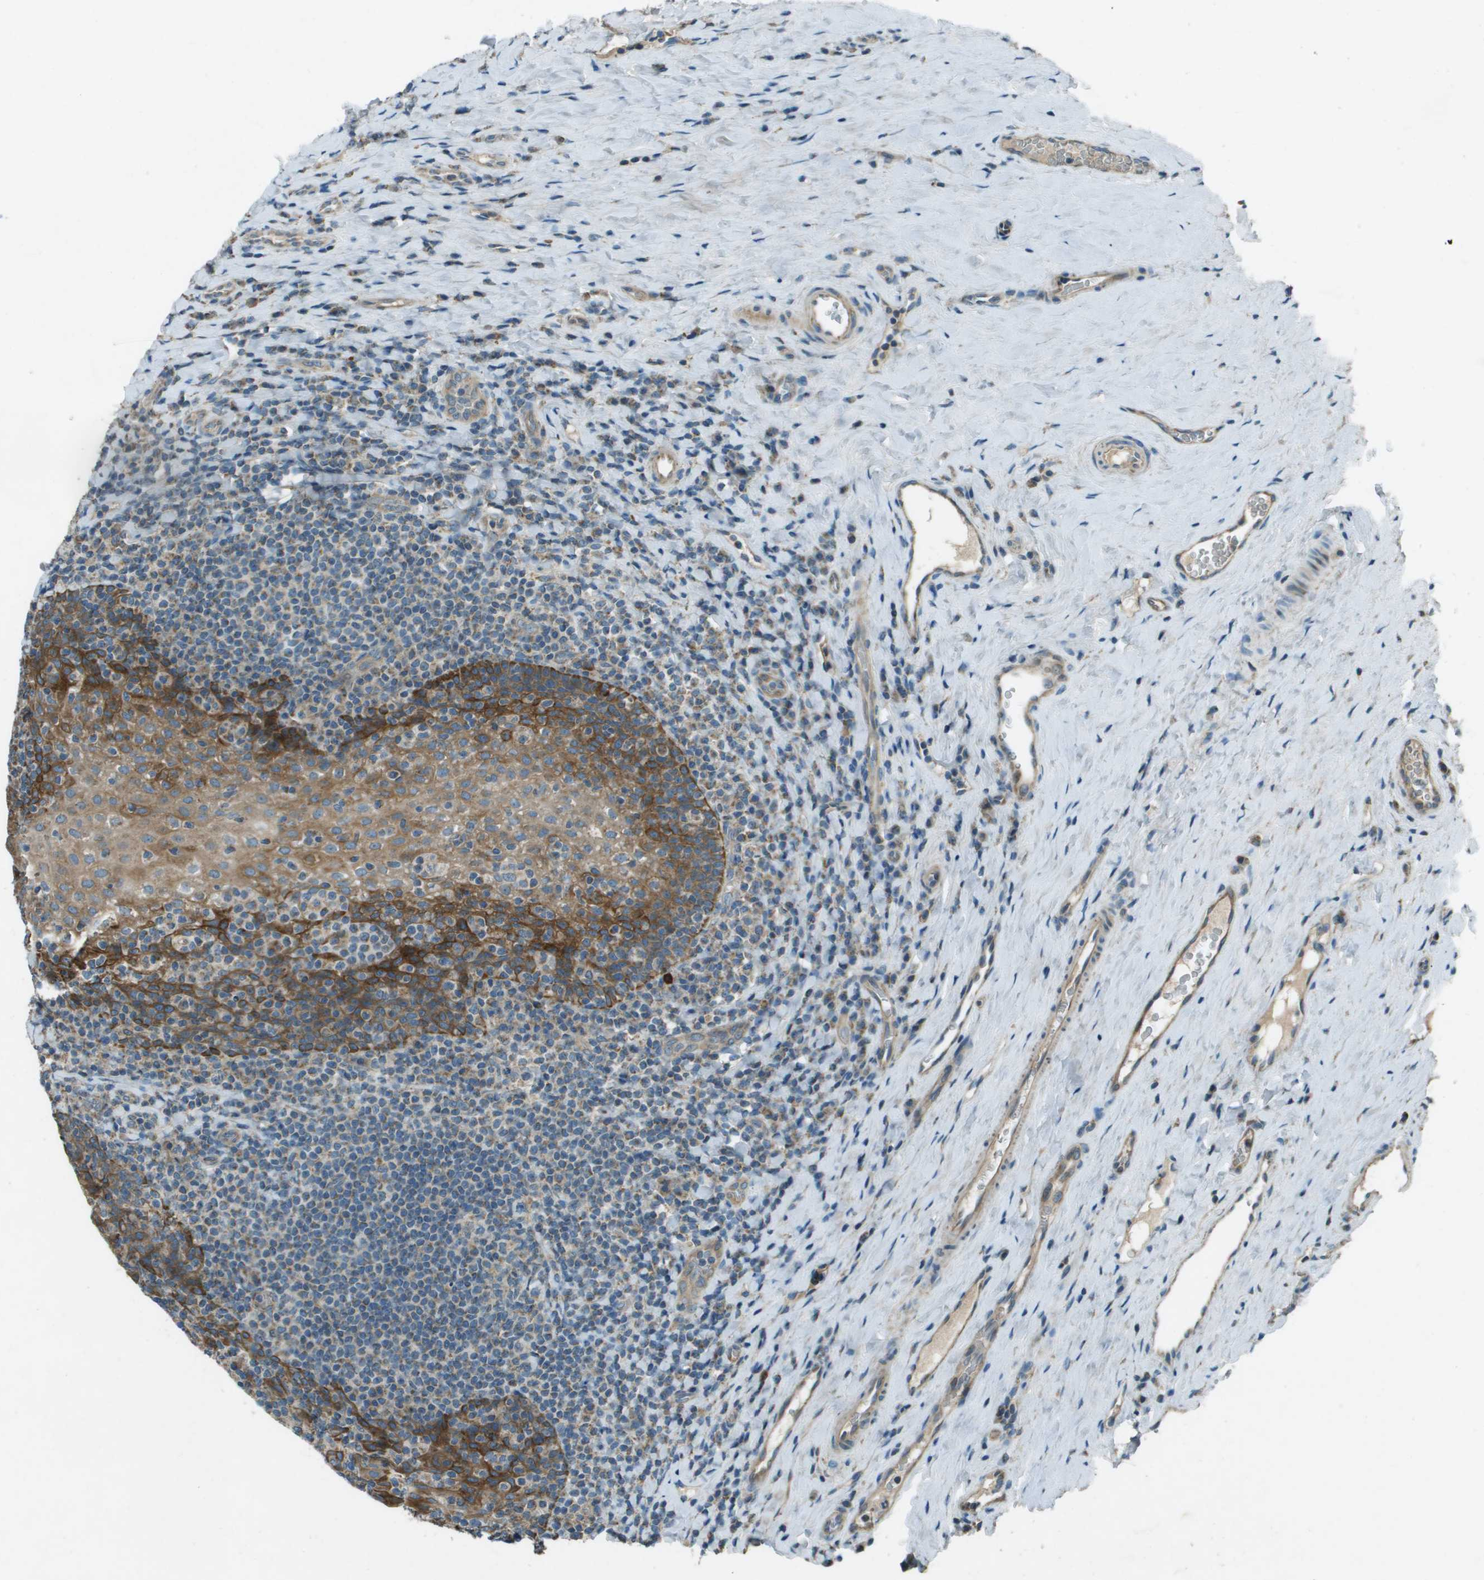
{"staining": {"intensity": "moderate", "quantity": "<25%", "location": "cytoplasmic/membranous"}, "tissue": "tonsil", "cell_type": "Non-germinal center cells", "image_type": "normal", "snomed": [{"axis": "morphology", "description": "Normal tissue, NOS"}, {"axis": "topography", "description": "Tonsil"}], "caption": "Tonsil stained with a protein marker reveals moderate staining in non-germinal center cells.", "gene": "MIGA1", "patient": {"sex": "male", "age": 17}}